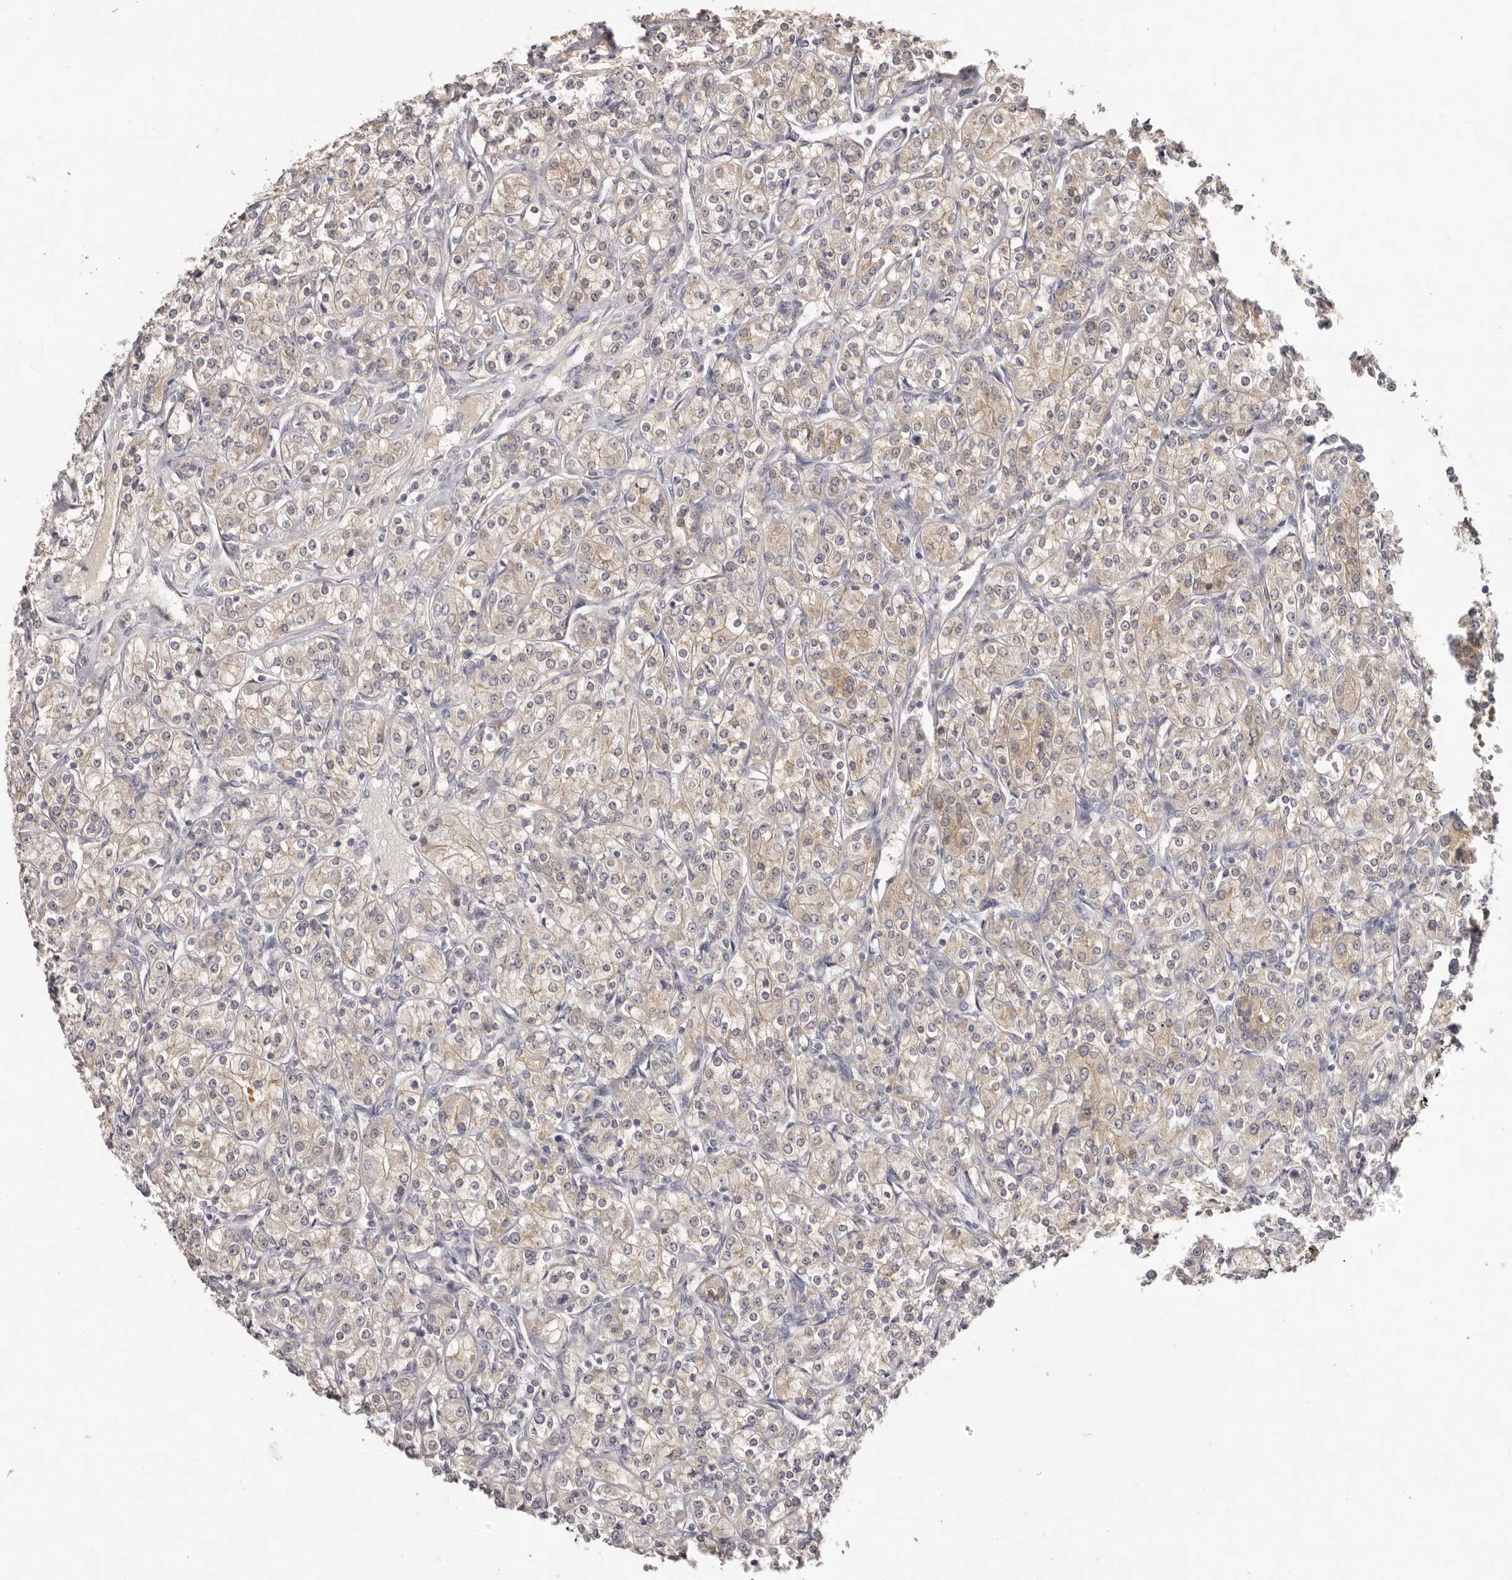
{"staining": {"intensity": "weak", "quantity": ">75%", "location": "cytoplasmic/membranous"}, "tissue": "renal cancer", "cell_type": "Tumor cells", "image_type": "cancer", "snomed": [{"axis": "morphology", "description": "Adenocarcinoma, NOS"}, {"axis": "topography", "description": "Kidney"}], "caption": "This is an image of immunohistochemistry staining of renal adenocarcinoma, which shows weak expression in the cytoplasmic/membranous of tumor cells.", "gene": "SCUBE2", "patient": {"sex": "male", "age": 77}}